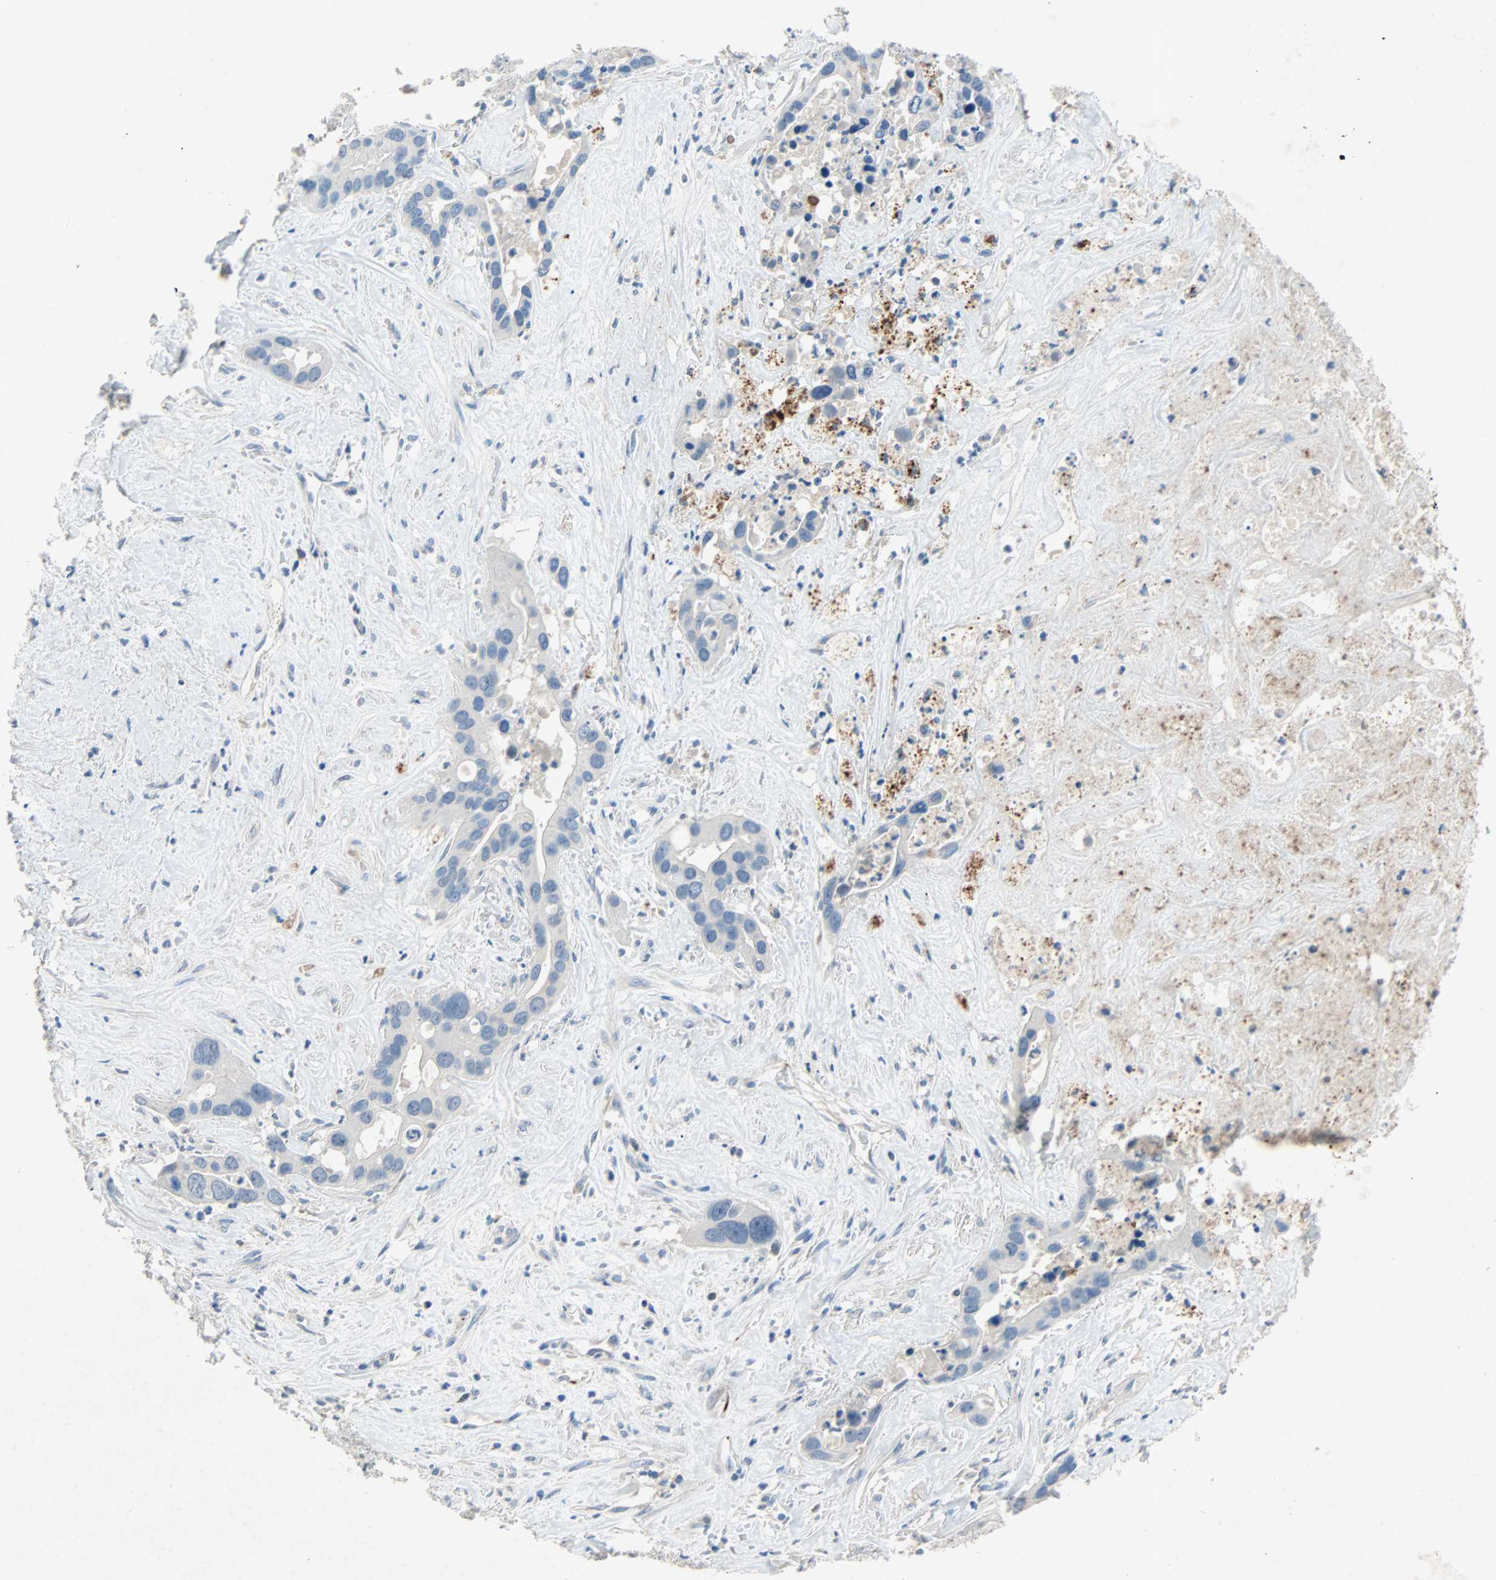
{"staining": {"intensity": "negative", "quantity": "none", "location": "none"}, "tissue": "liver cancer", "cell_type": "Tumor cells", "image_type": "cancer", "snomed": [{"axis": "morphology", "description": "Cholangiocarcinoma"}, {"axis": "topography", "description": "Liver"}], "caption": "The IHC photomicrograph has no significant expression in tumor cells of liver cancer tissue.", "gene": "PCDHB2", "patient": {"sex": "female", "age": 65}}